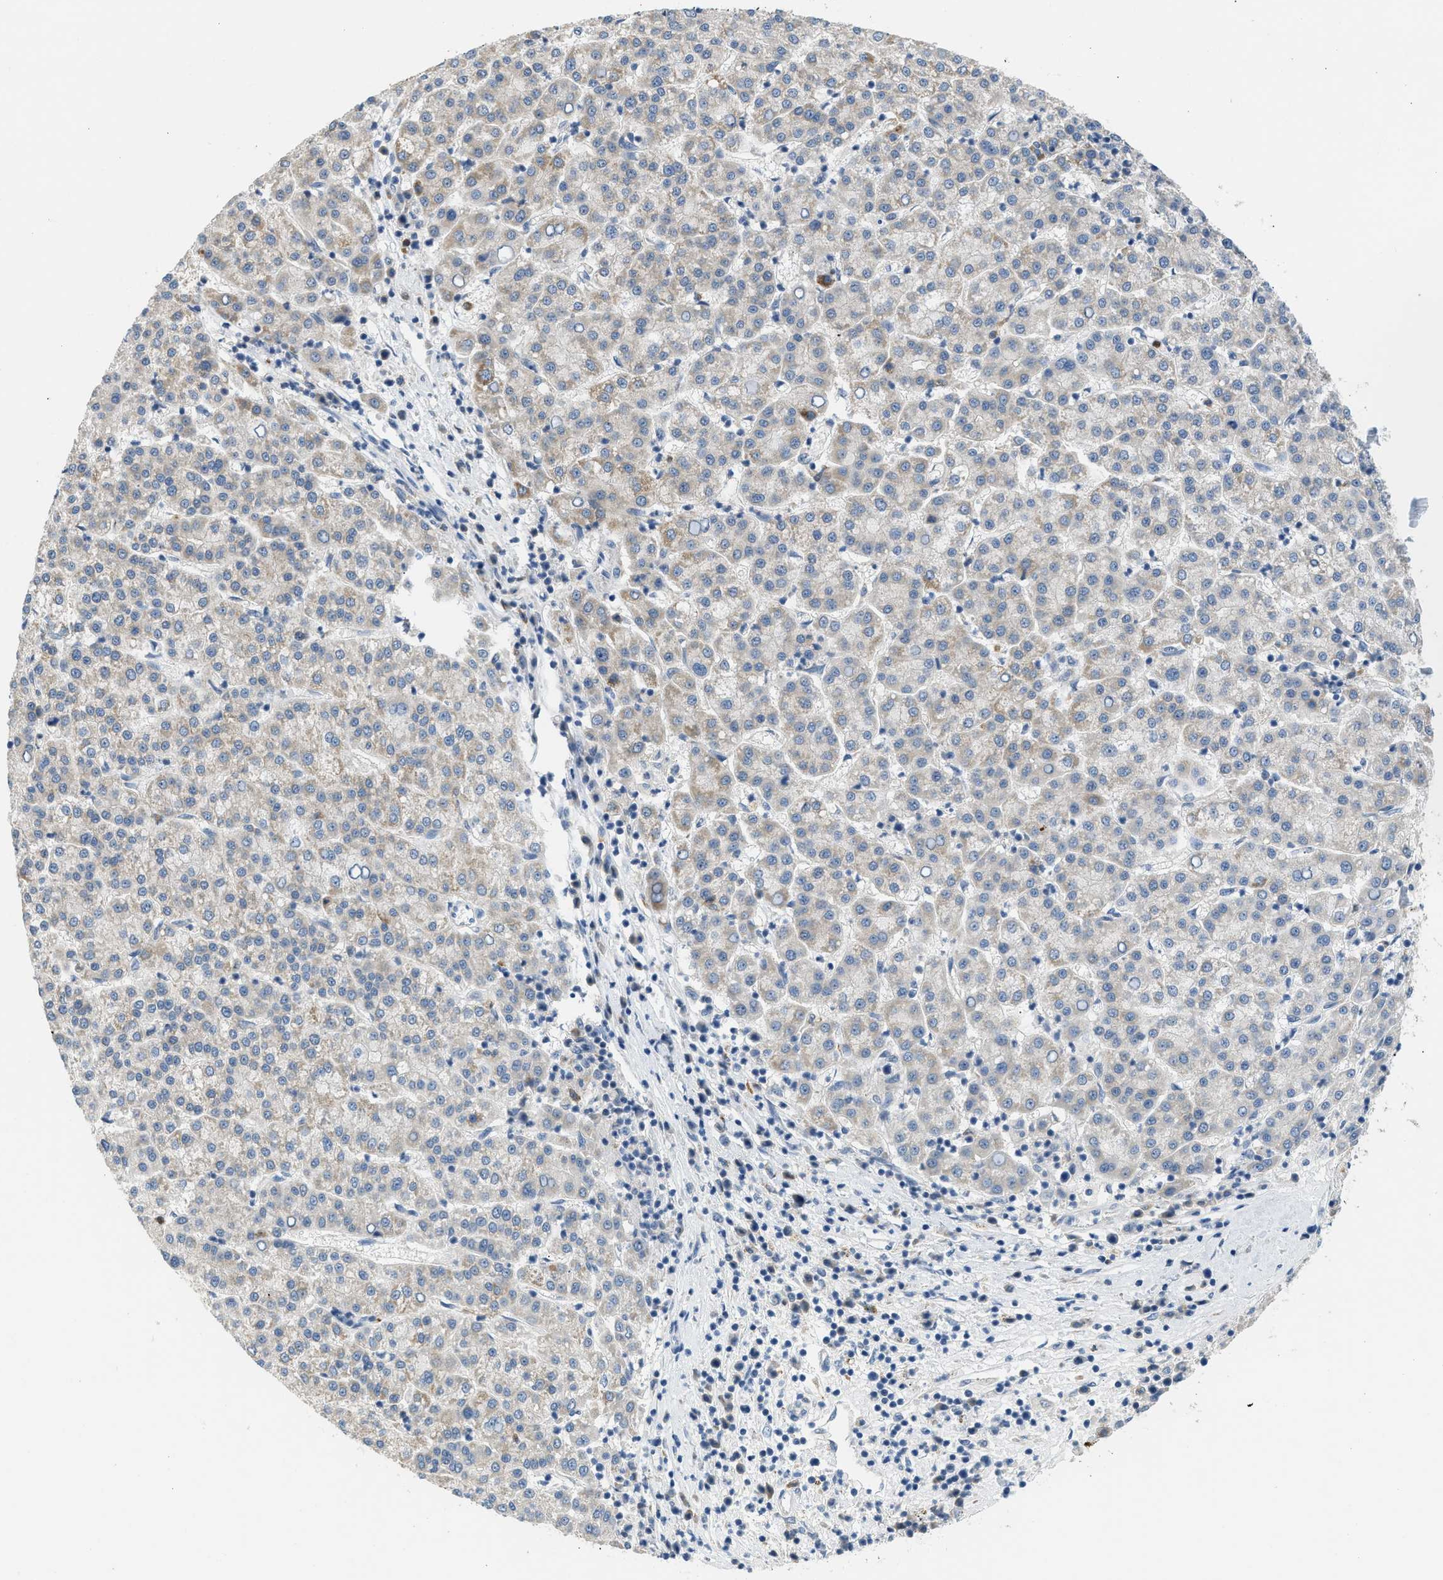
{"staining": {"intensity": "weak", "quantity": "<25%", "location": "cytoplasmic/membranous"}, "tissue": "liver cancer", "cell_type": "Tumor cells", "image_type": "cancer", "snomed": [{"axis": "morphology", "description": "Carcinoma, Hepatocellular, NOS"}, {"axis": "topography", "description": "Liver"}], "caption": "High magnification brightfield microscopy of hepatocellular carcinoma (liver) stained with DAB (brown) and counterstained with hematoxylin (blue): tumor cells show no significant positivity. (DAB immunohistochemistry visualized using brightfield microscopy, high magnification).", "gene": "RHBDF2", "patient": {"sex": "female", "age": 58}}